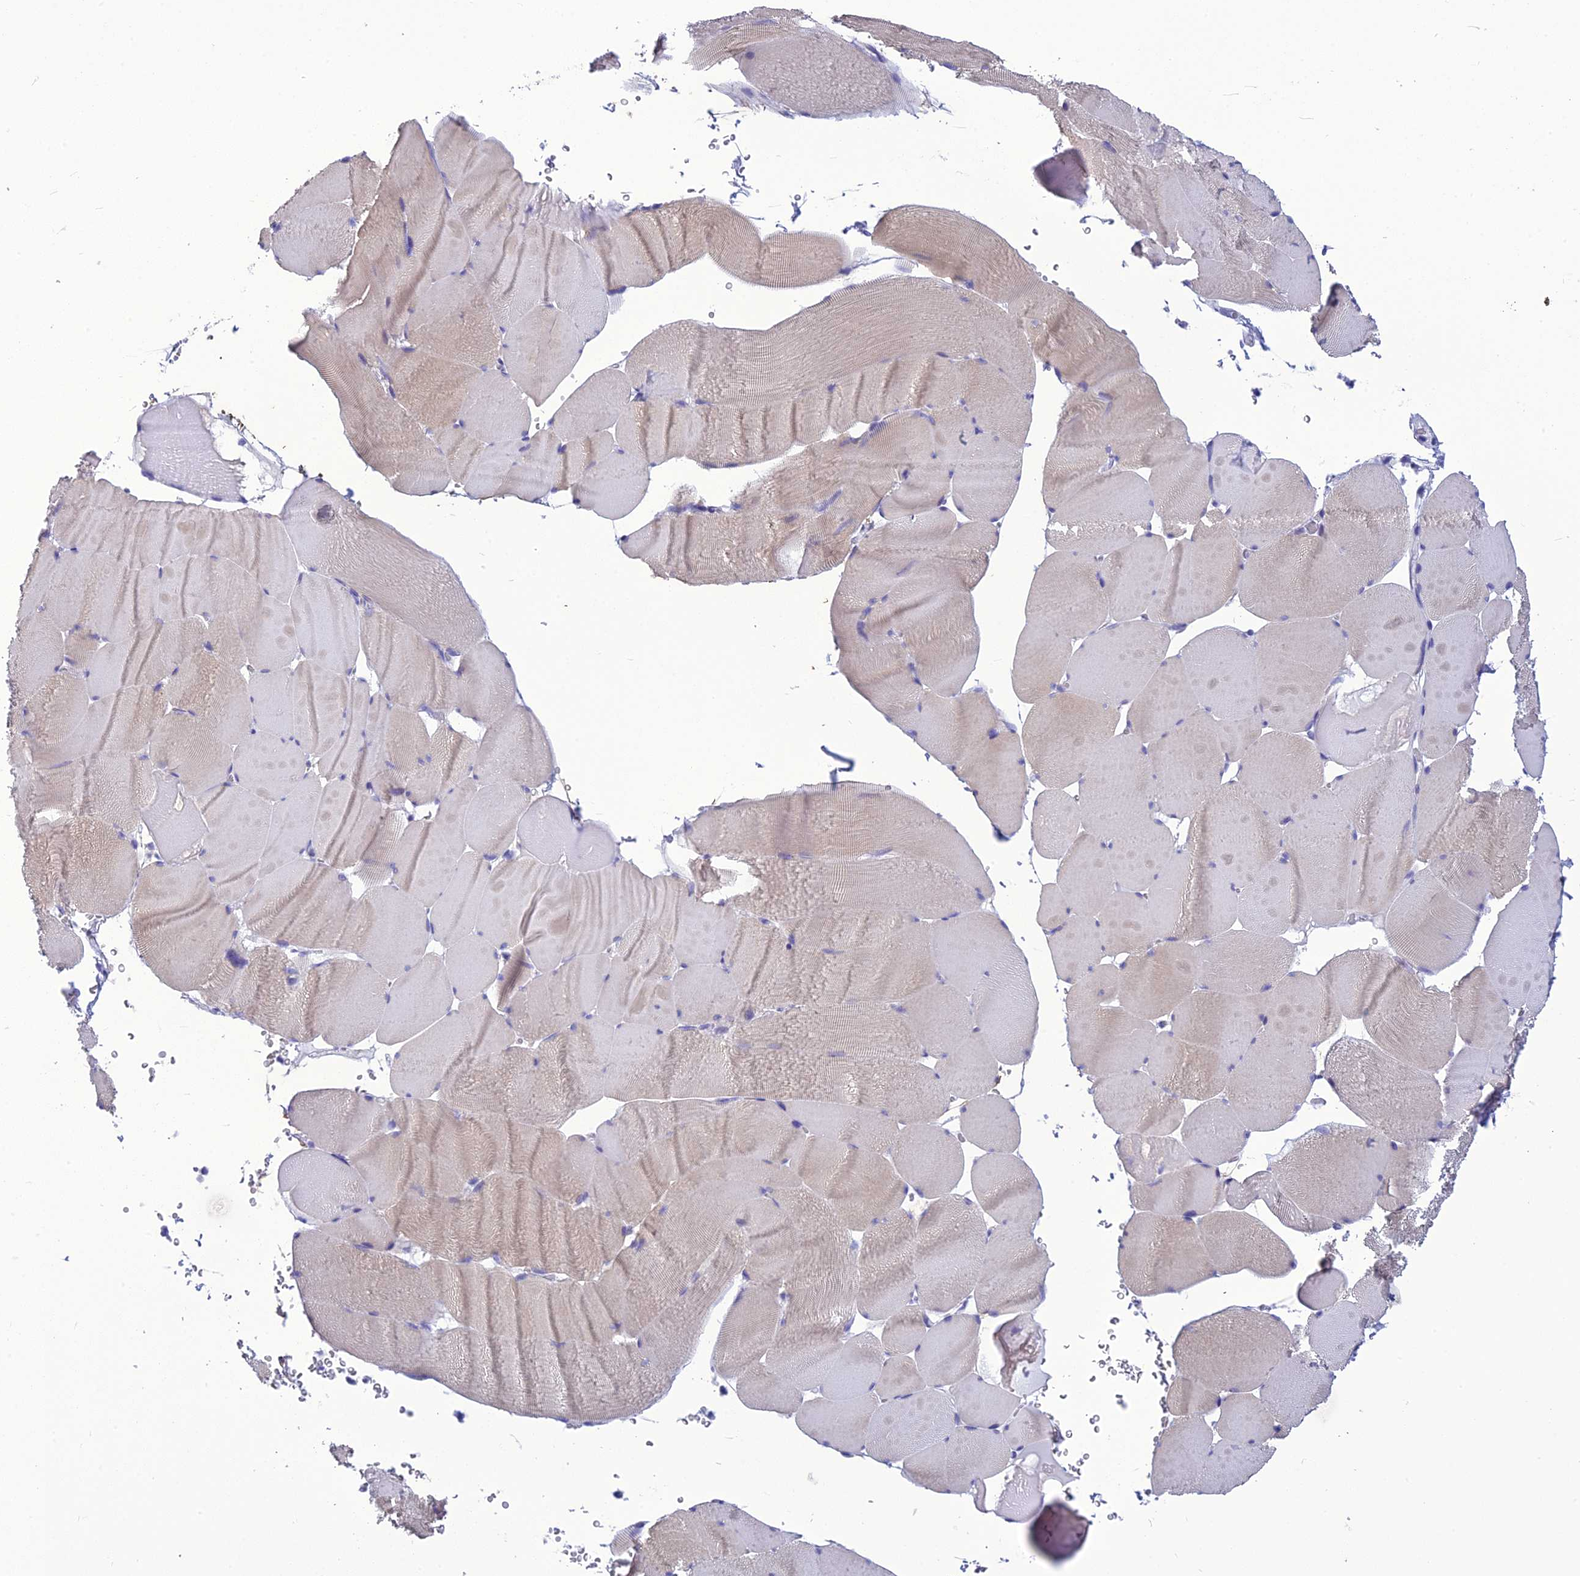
{"staining": {"intensity": "negative", "quantity": "none", "location": "none"}, "tissue": "skeletal muscle", "cell_type": "Myocytes", "image_type": "normal", "snomed": [{"axis": "morphology", "description": "Normal tissue, NOS"}, {"axis": "topography", "description": "Skeletal muscle"}], "caption": "DAB (3,3'-diaminobenzidine) immunohistochemical staining of unremarkable human skeletal muscle shows no significant positivity in myocytes.", "gene": "BBS2", "patient": {"sex": "male", "age": 62}}